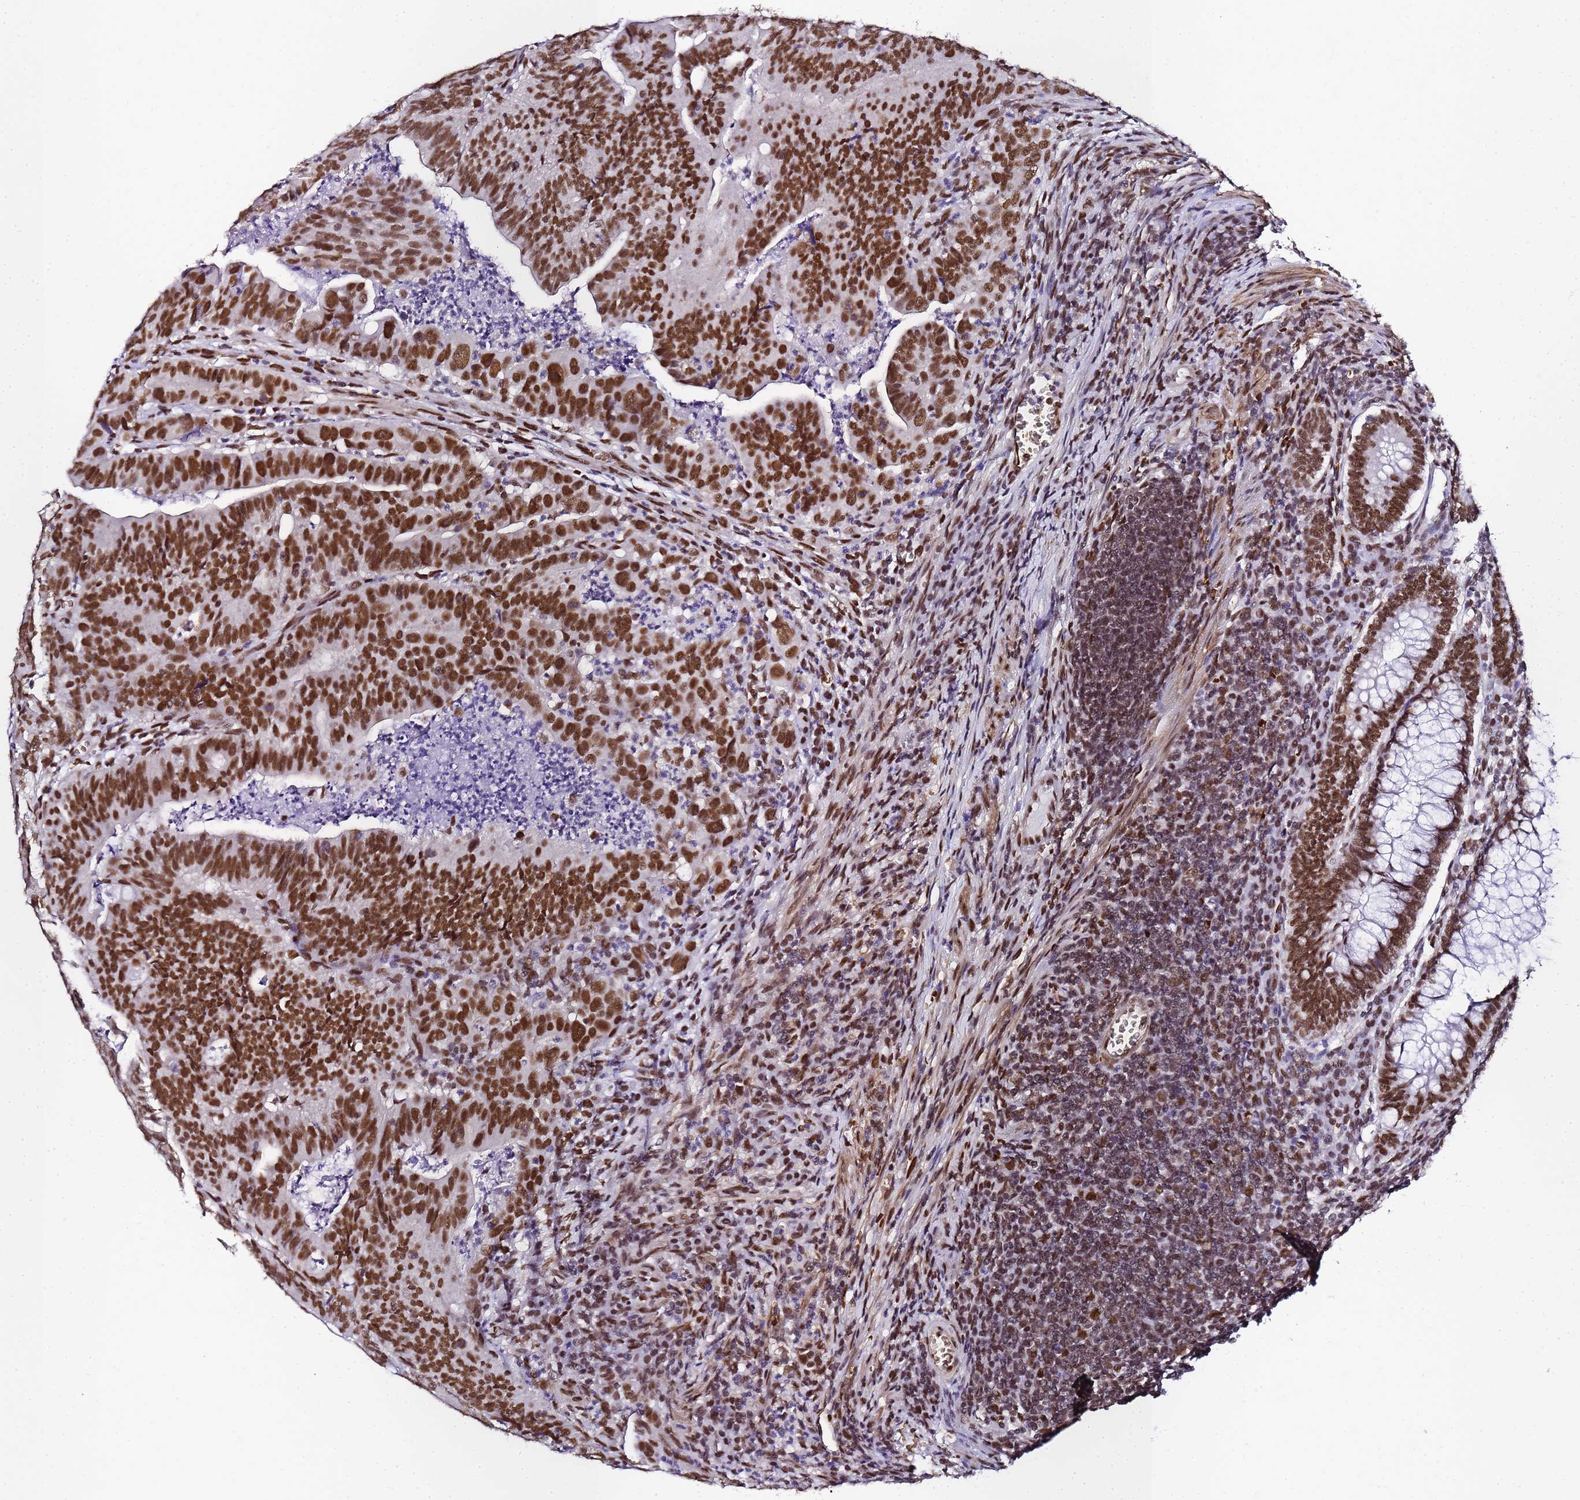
{"staining": {"intensity": "strong", "quantity": ">75%", "location": "nuclear"}, "tissue": "colorectal cancer", "cell_type": "Tumor cells", "image_type": "cancer", "snomed": [{"axis": "morphology", "description": "Adenocarcinoma, NOS"}, {"axis": "topography", "description": "Rectum"}], "caption": "Colorectal adenocarcinoma stained with a protein marker exhibits strong staining in tumor cells.", "gene": "POLR1A", "patient": {"sex": "male", "age": 69}}